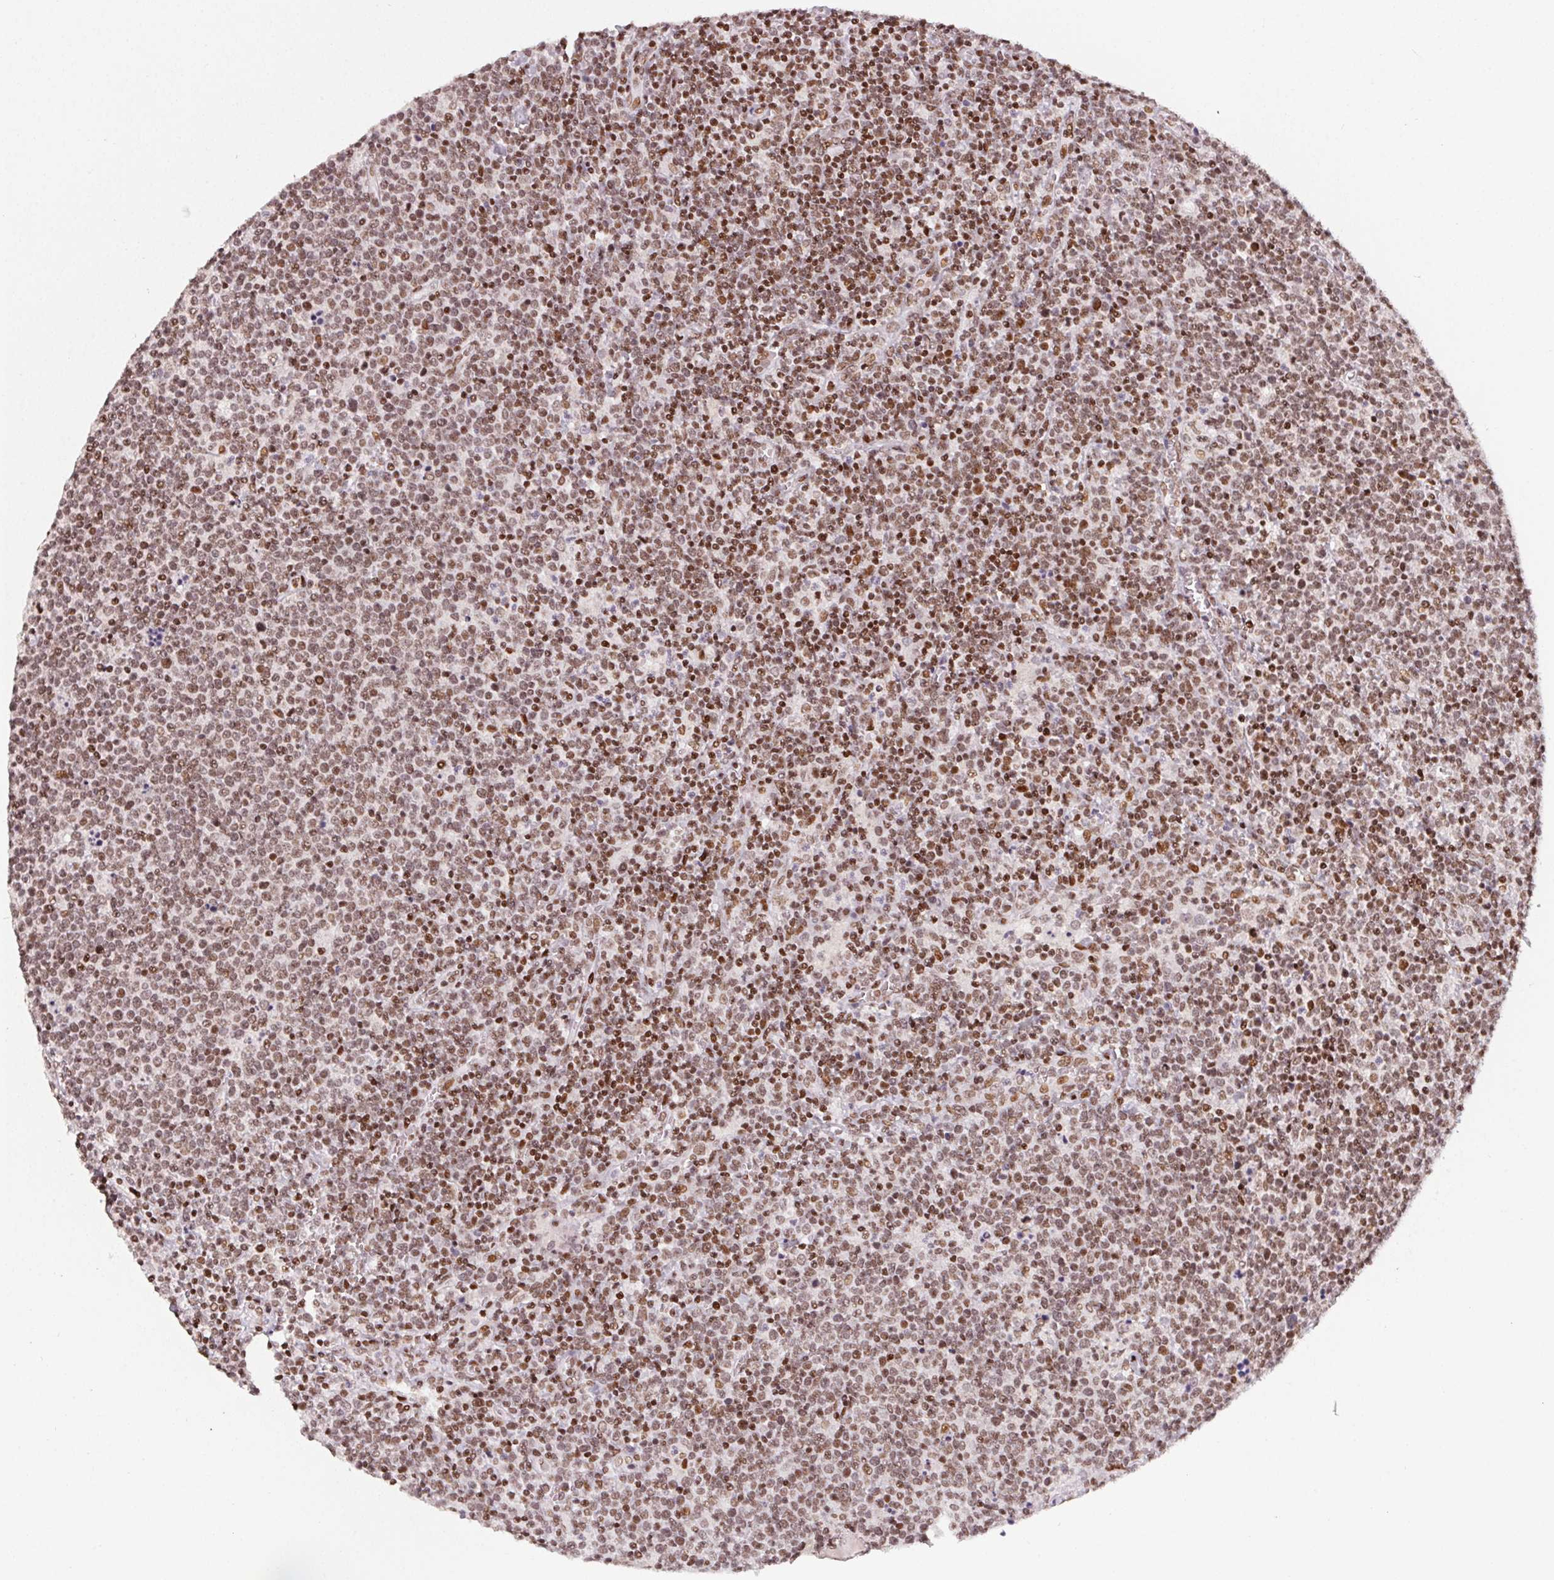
{"staining": {"intensity": "moderate", "quantity": ">75%", "location": "nuclear"}, "tissue": "lymphoma", "cell_type": "Tumor cells", "image_type": "cancer", "snomed": [{"axis": "morphology", "description": "Malignant lymphoma, non-Hodgkin's type, High grade"}, {"axis": "topography", "description": "Lymph node"}], "caption": "A high-resolution histopathology image shows immunohistochemistry (IHC) staining of lymphoma, which shows moderate nuclear positivity in approximately >75% of tumor cells. Ihc stains the protein of interest in brown and the nuclei are stained blue.", "gene": "KMT2A", "patient": {"sex": "male", "age": 61}}